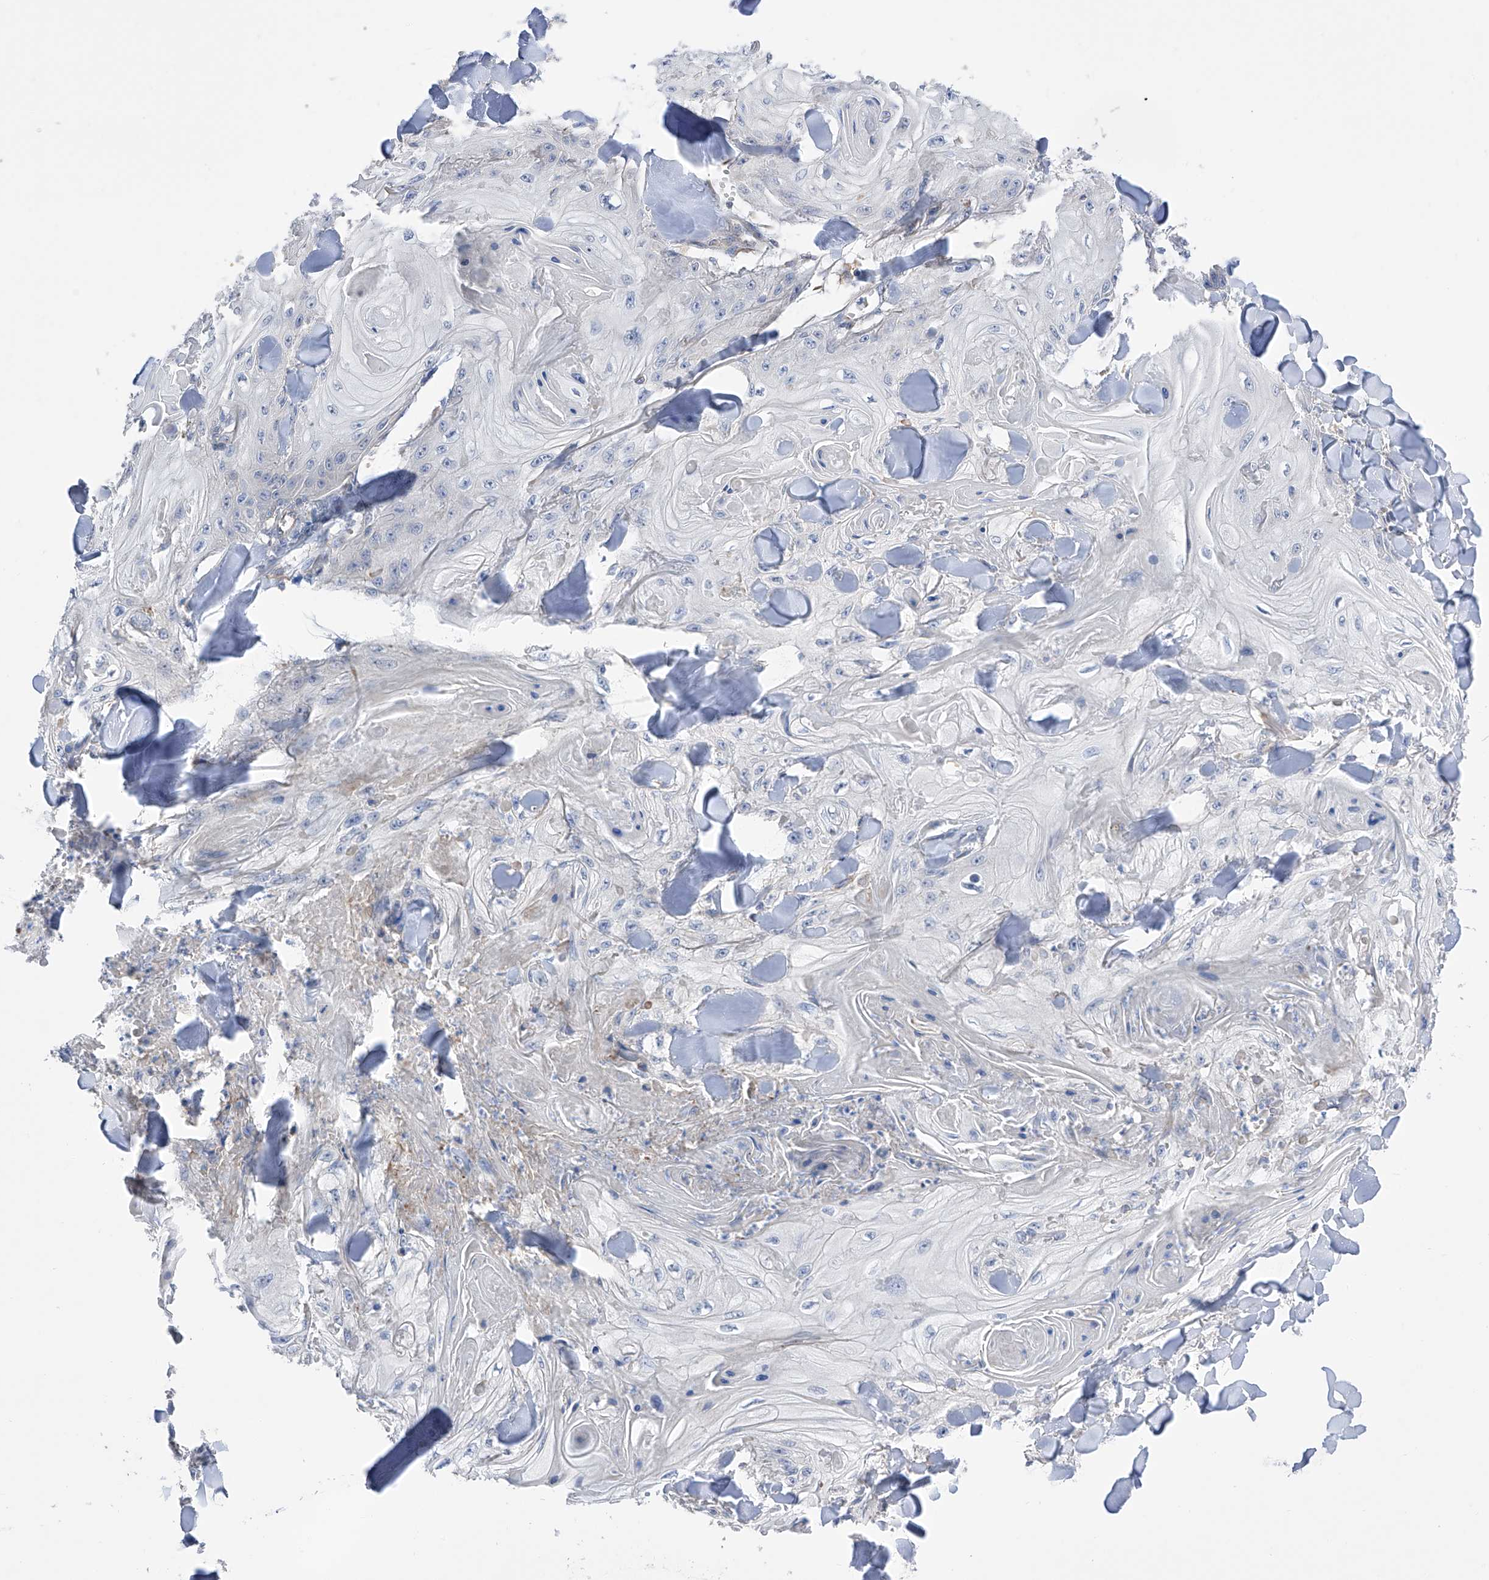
{"staining": {"intensity": "negative", "quantity": "none", "location": "none"}, "tissue": "skin cancer", "cell_type": "Tumor cells", "image_type": "cancer", "snomed": [{"axis": "morphology", "description": "Squamous cell carcinoma, NOS"}, {"axis": "topography", "description": "Skin"}], "caption": "Human skin squamous cell carcinoma stained for a protein using immunohistochemistry shows no positivity in tumor cells.", "gene": "NFATC4", "patient": {"sex": "male", "age": 74}}